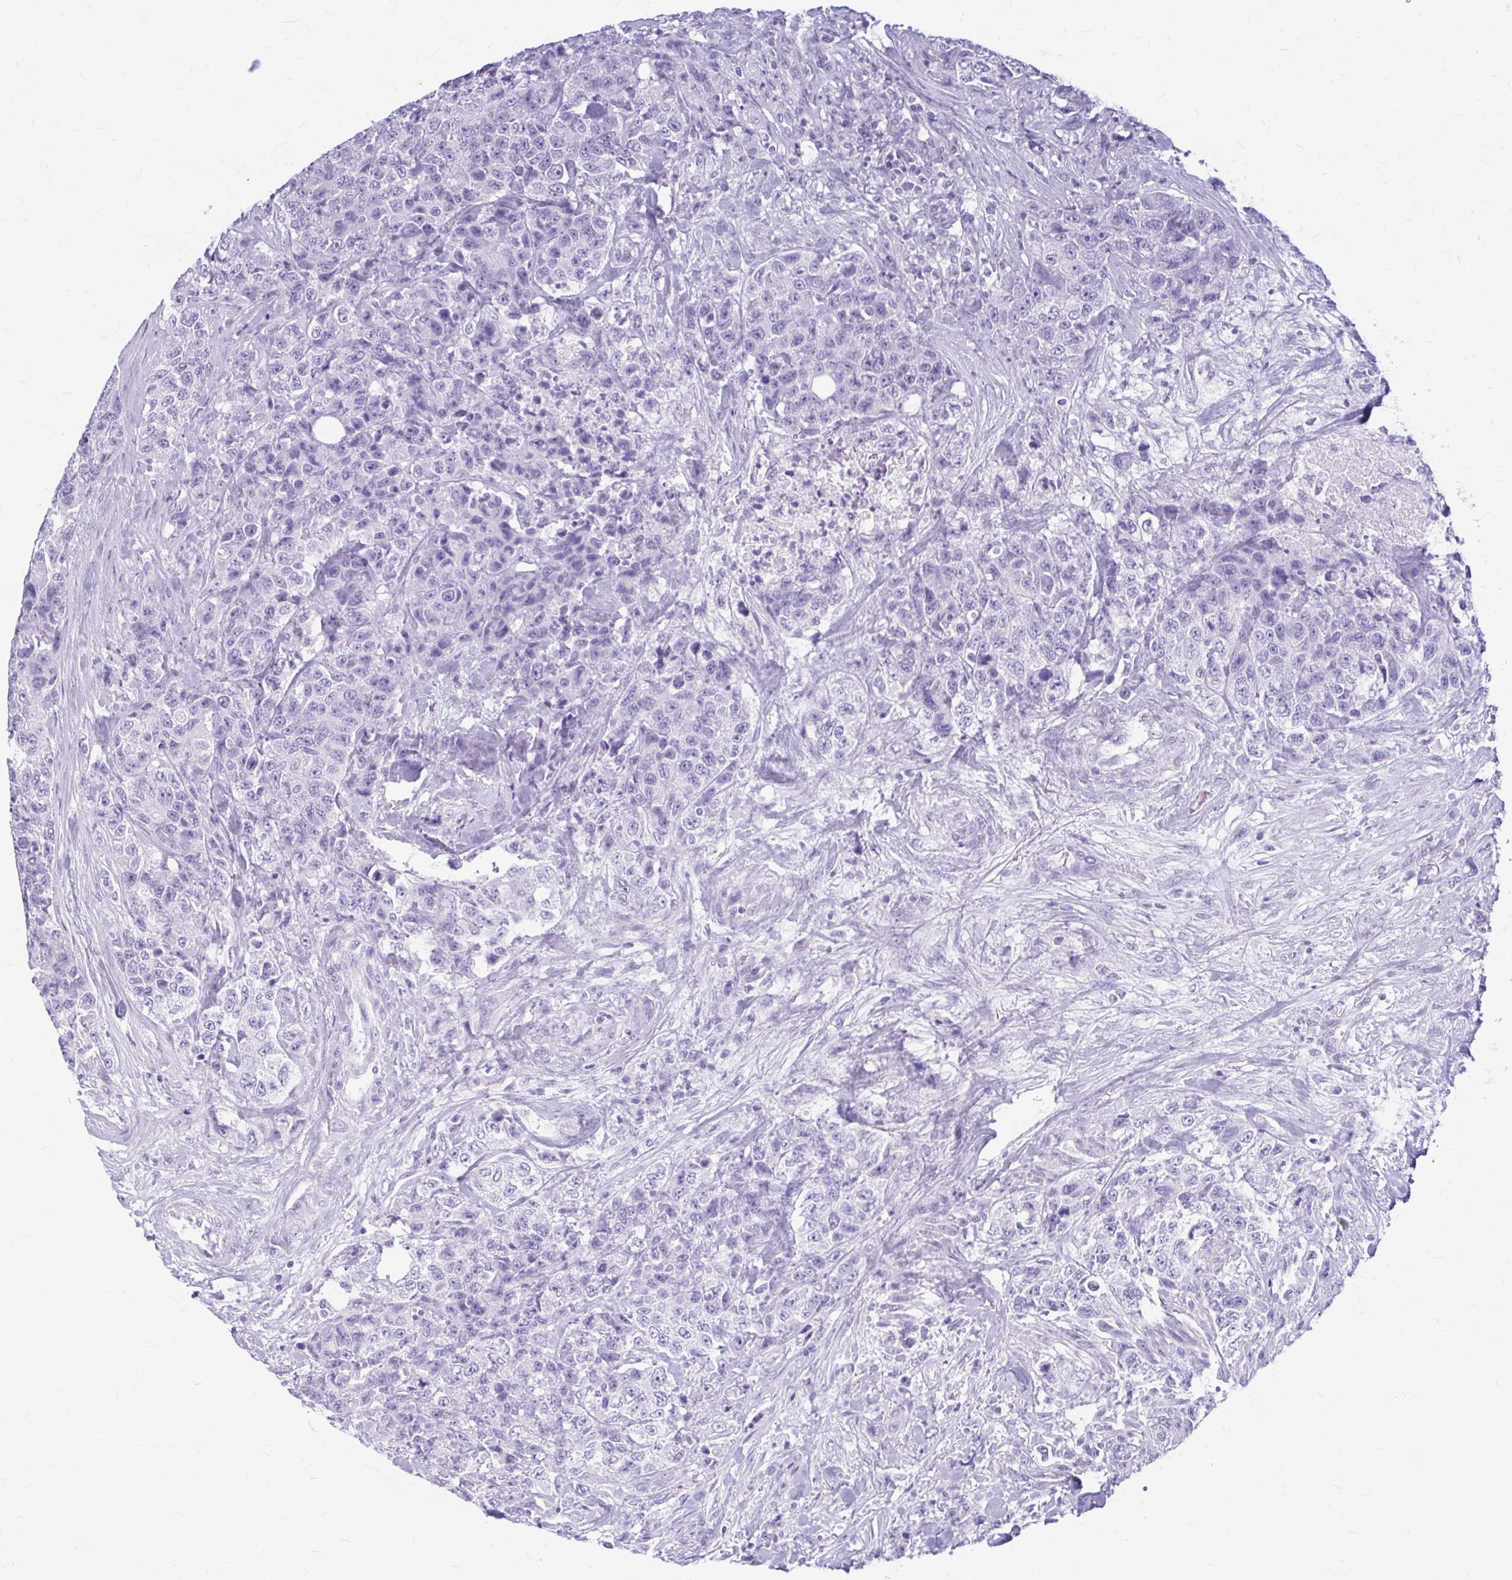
{"staining": {"intensity": "negative", "quantity": "none", "location": "none"}, "tissue": "urothelial cancer", "cell_type": "Tumor cells", "image_type": "cancer", "snomed": [{"axis": "morphology", "description": "Urothelial carcinoma, High grade"}, {"axis": "topography", "description": "Urinary bladder"}], "caption": "DAB (3,3'-diaminobenzidine) immunohistochemical staining of high-grade urothelial carcinoma displays no significant expression in tumor cells. (DAB immunohistochemistry visualized using brightfield microscopy, high magnification).", "gene": "KLHDC7A", "patient": {"sex": "female", "age": 78}}